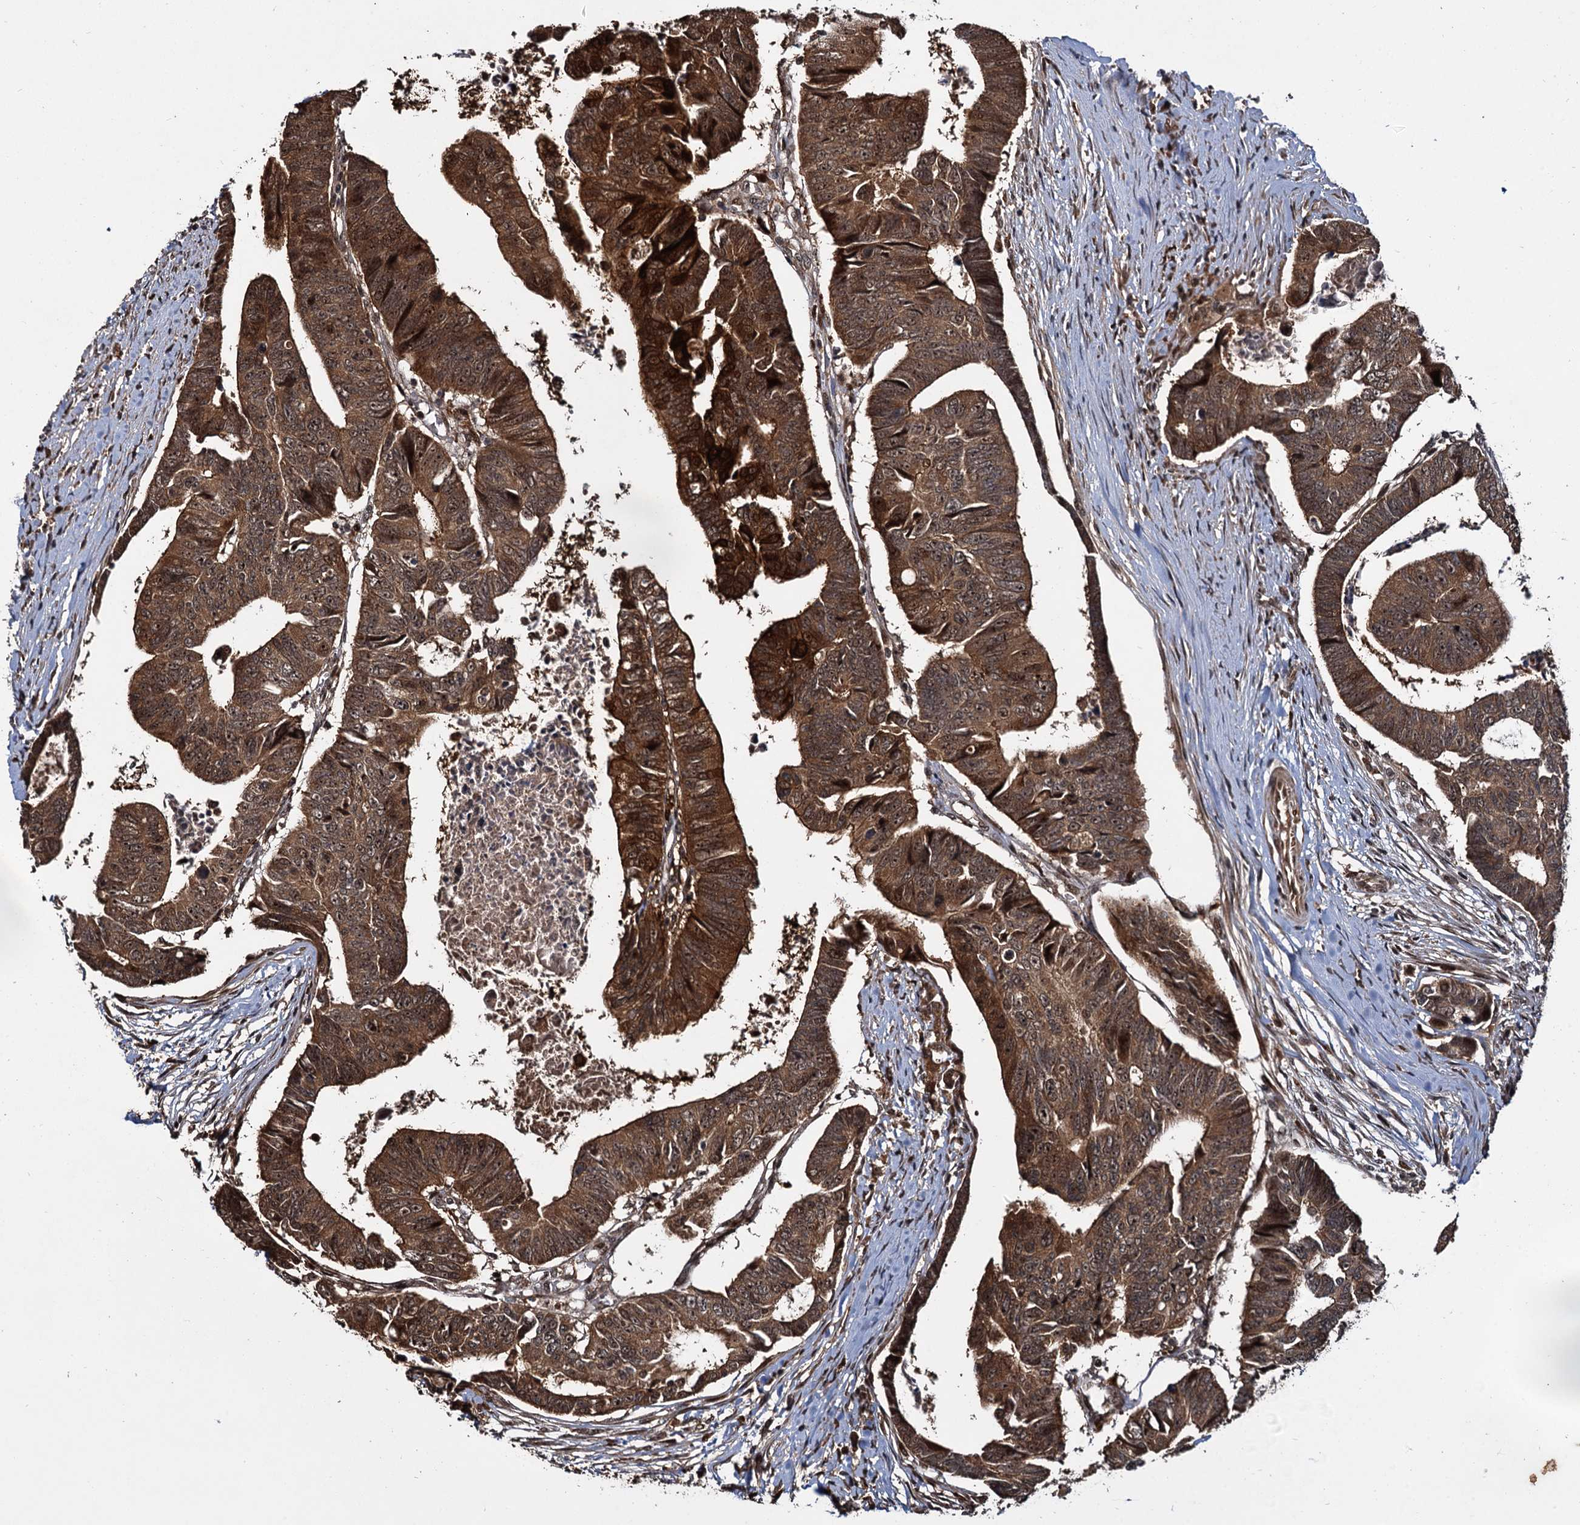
{"staining": {"intensity": "moderate", "quantity": ">75%", "location": "cytoplasmic/membranous,nuclear"}, "tissue": "colorectal cancer", "cell_type": "Tumor cells", "image_type": "cancer", "snomed": [{"axis": "morphology", "description": "Adenocarcinoma, NOS"}, {"axis": "topography", "description": "Rectum"}], "caption": "A high-resolution image shows immunohistochemistry staining of colorectal cancer (adenocarcinoma), which reveals moderate cytoplasmic/membranous and nuclear expression in approximately >75% of tumor cells.", "gene": "CEP192", "patient": {"sex": "female", "age": 65}}